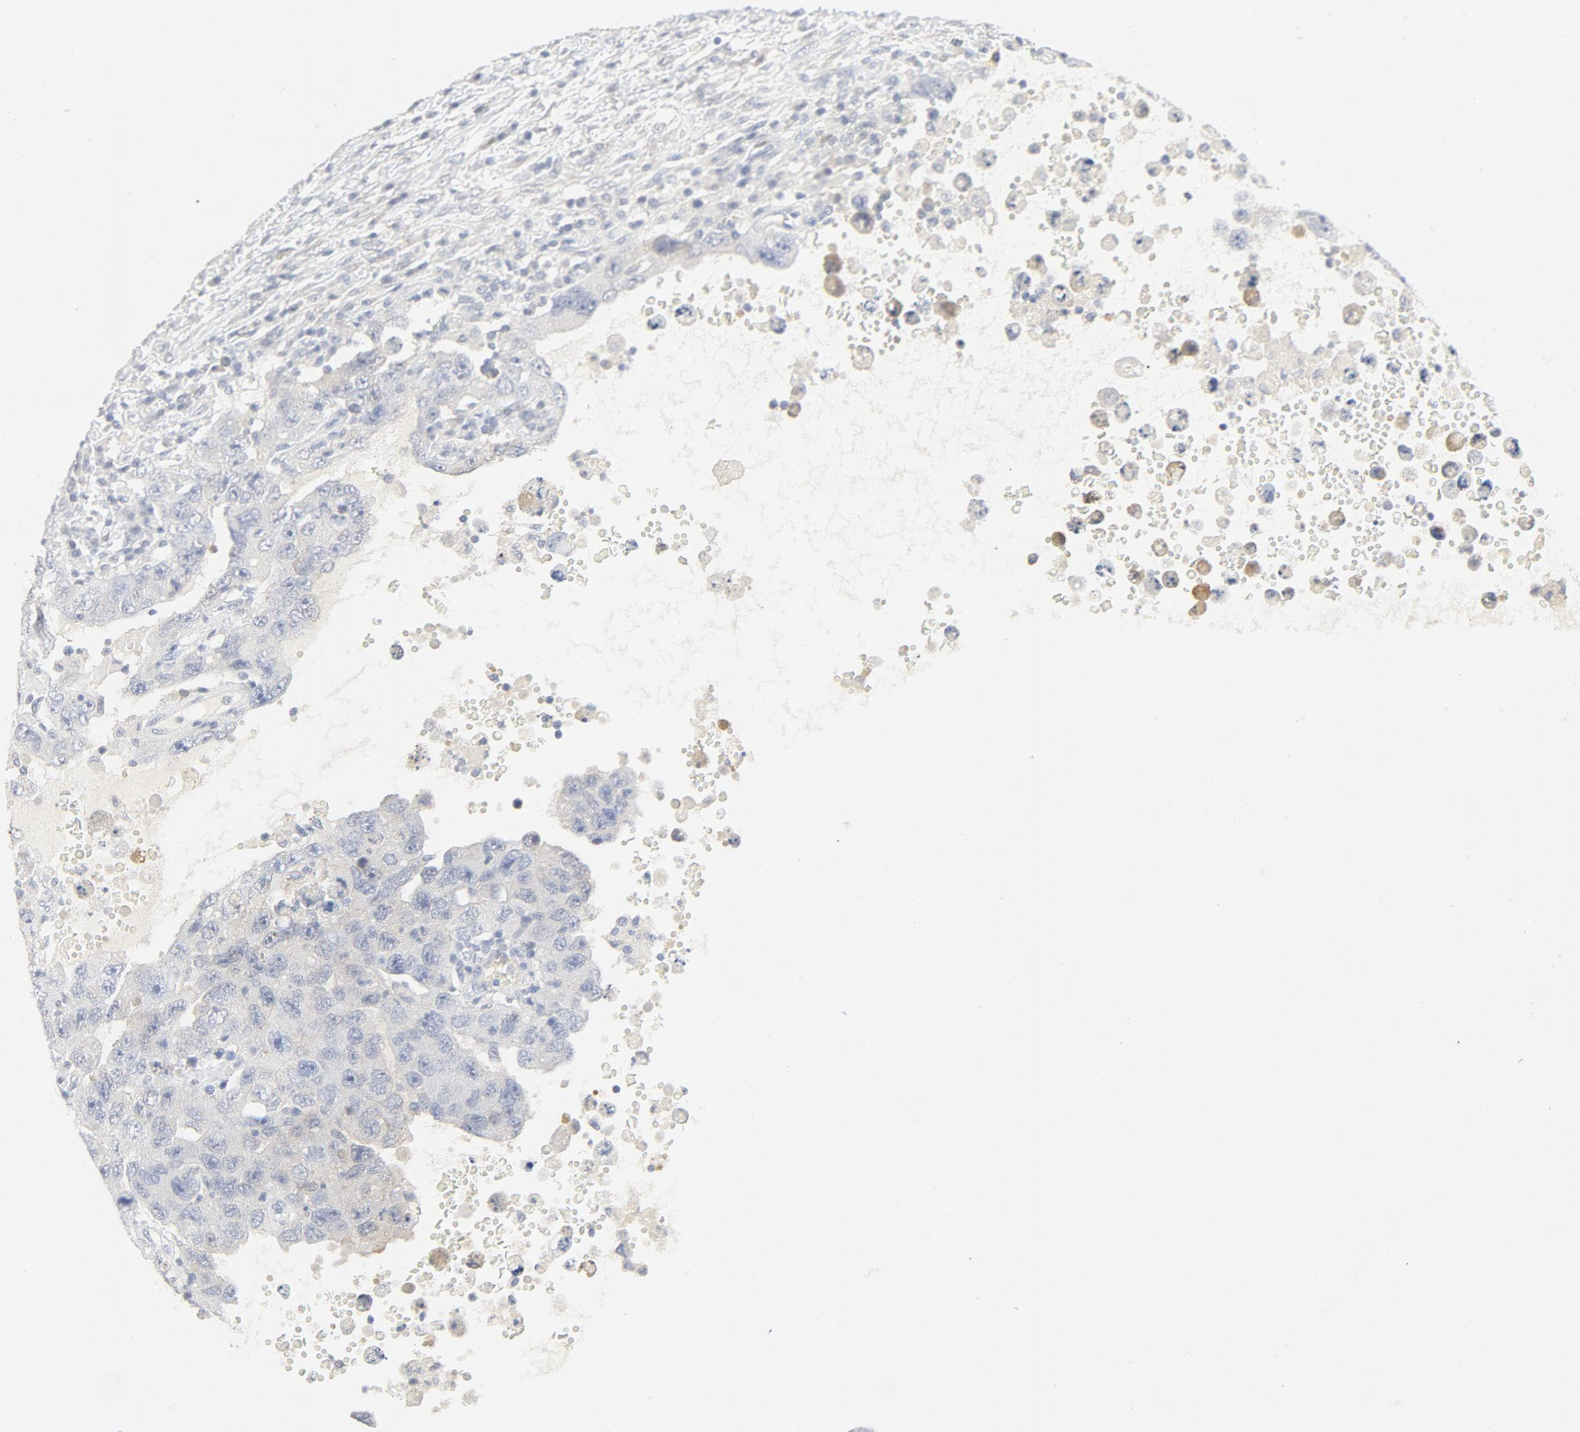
{"staining": {"intensity": "negative", "quantity": "none", "location": "none"}, "tissue": "testis cancer", "cell_type": "Tumor cells", "image_type": "cancer", "snomed": [{"axis": "morphology", "description": "Carcinoma, Embryonal, NOS"}, {"axis": "topography", "description": "Testis"}], "caption": "IHC image of neoplastic tissue: testis embryonal carcinoma stained with DAB (3,3'-diaminobenzidine) demonstrates no significant protein staining in tumor cells. Nuclei are stained in blue.", "gene": "PGM1", "patient": {"sex": "male", "age": 26}}